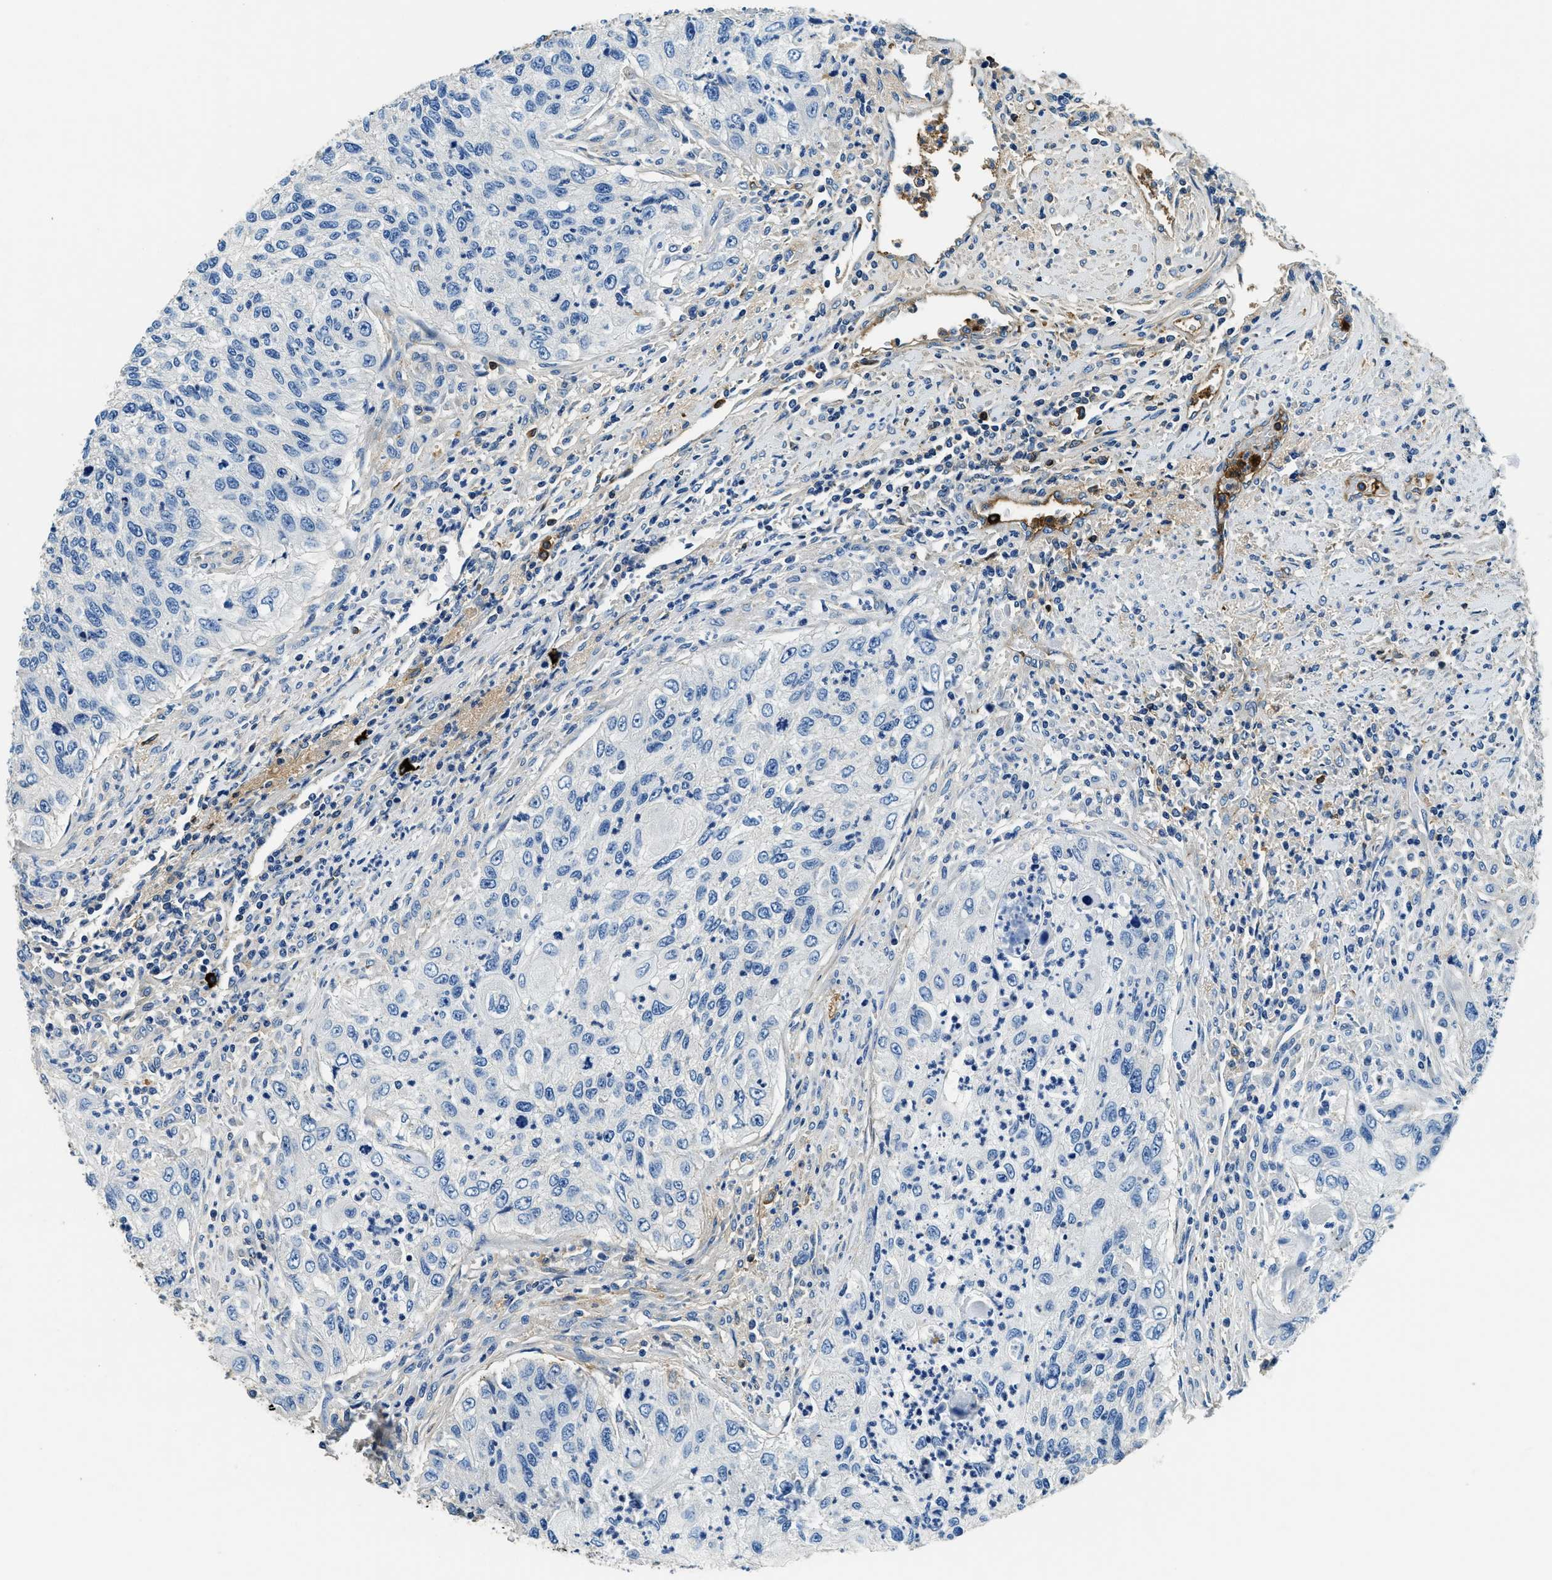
{"staining": {"intensity": "negative", "quantity": "none", "location": "none"}, "tissue": "urothelial cancer", "cell_type": "Tumor cells", "image_type": "cancer", "snomed": [{"axis": "morphology", "description": "Urothelial carcinoma, High grade"}, {"axis": "topography", "description": "Urinary bladder"}], "caption": "The histopathology image reveals no staining of tumor cells in urothelial cancer.", "gene": "TMEM186", "patient": {"sex": "female", "age": 60}}